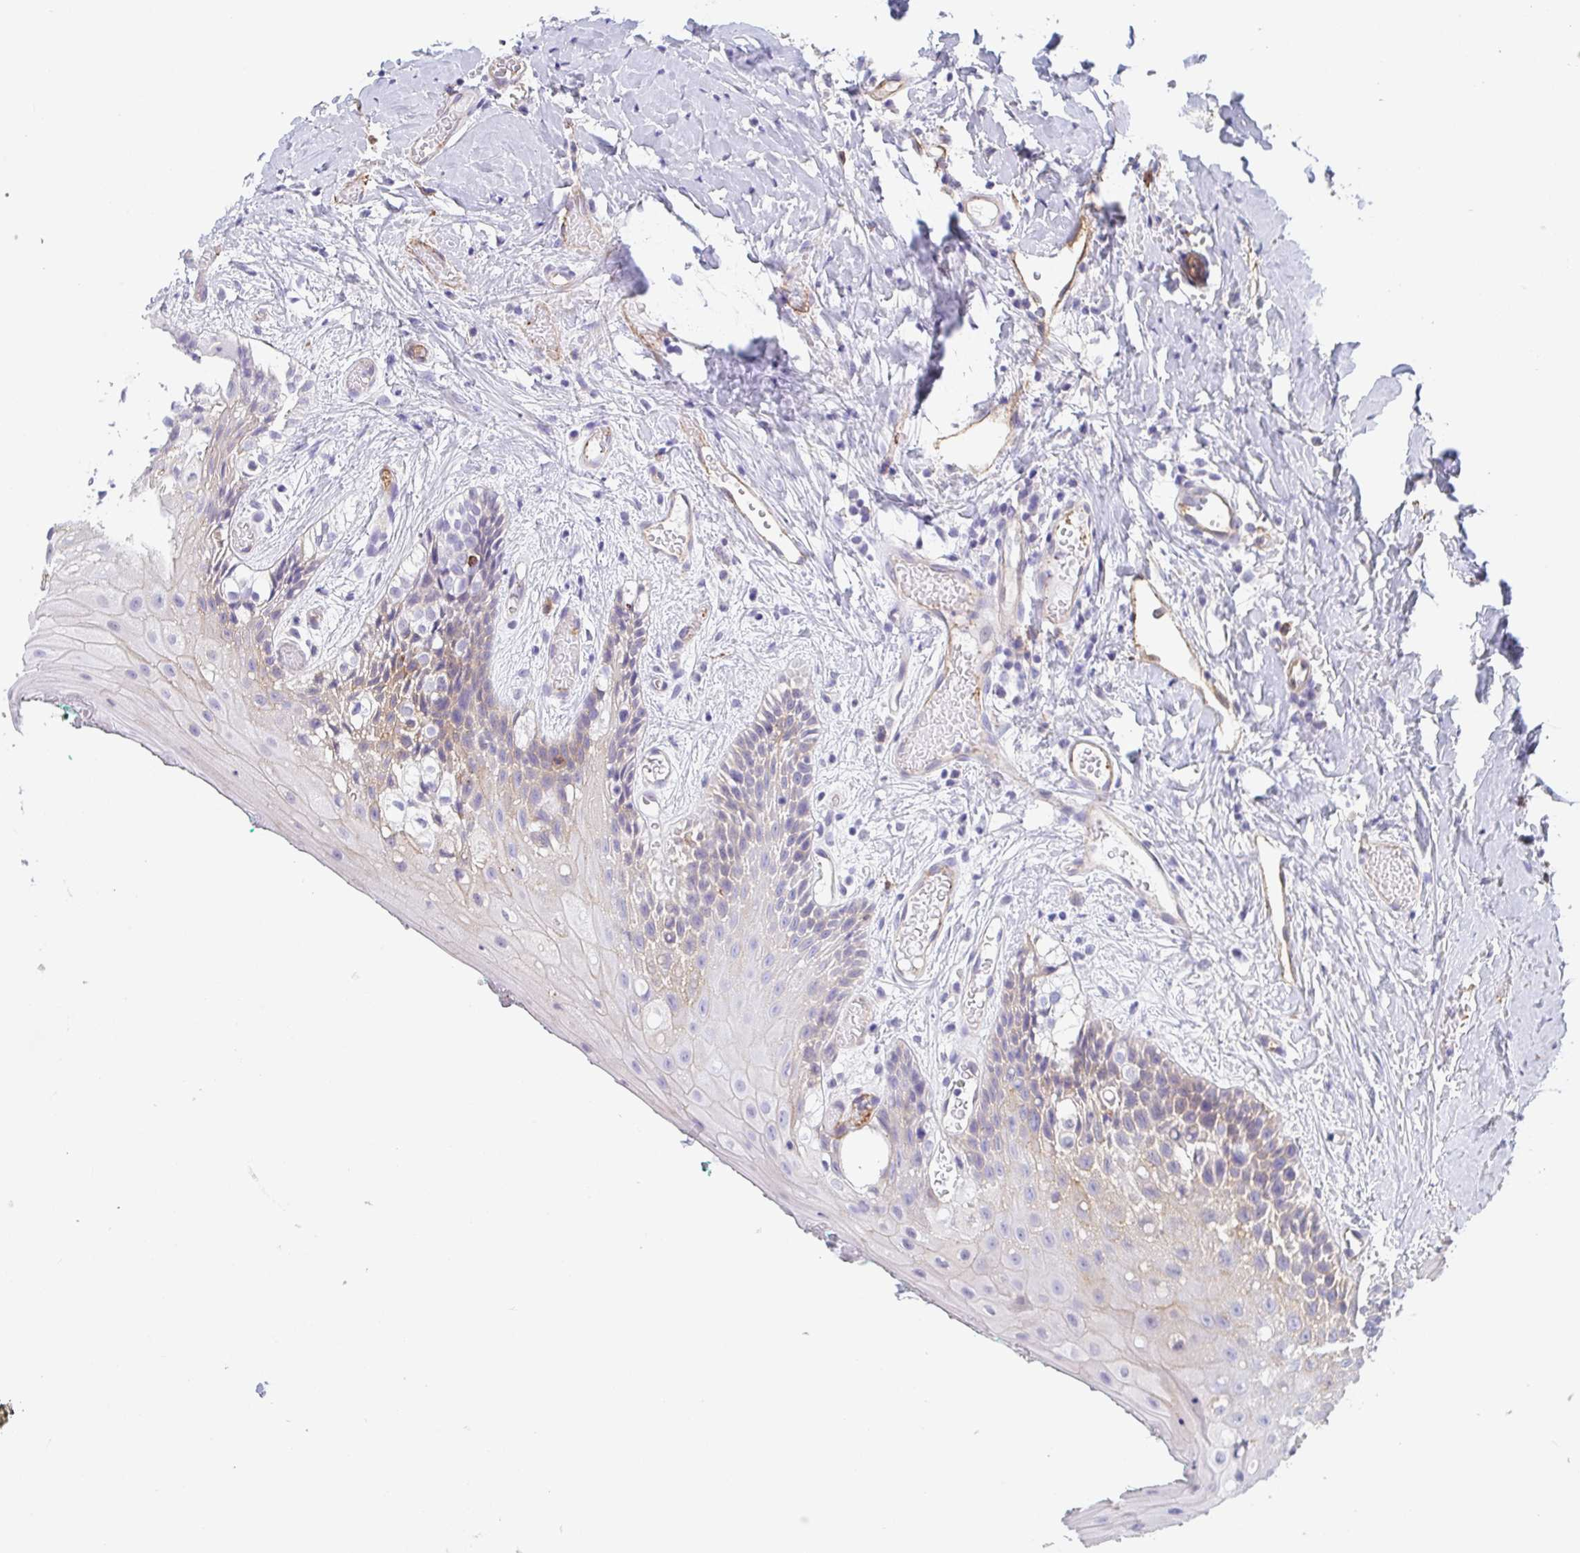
{"staining": {"intensity": "moderate", "quantity": "<25%", "location": "cytoplasmic/membranous"}, "tissue": "oral mucosa", "cell_type": "Squamous epithelial cells", "image_type": "normal", "snomed": [{"axis": "morphology", "description": "Normal tissue, NOS"}, {"axis": "topography", "description": "Oral tissue"}, {"axis": "topography", "description": "Tounge, NOS"}], "caption": "Brown immunohistochemical staining in normal human oral mucosa displays moderate cytoplasmic/membranous staining in approximately <25% of squamous epithelial cells.", "gene": "DBN1", "patient": {"sex": "female", "age": 62}}